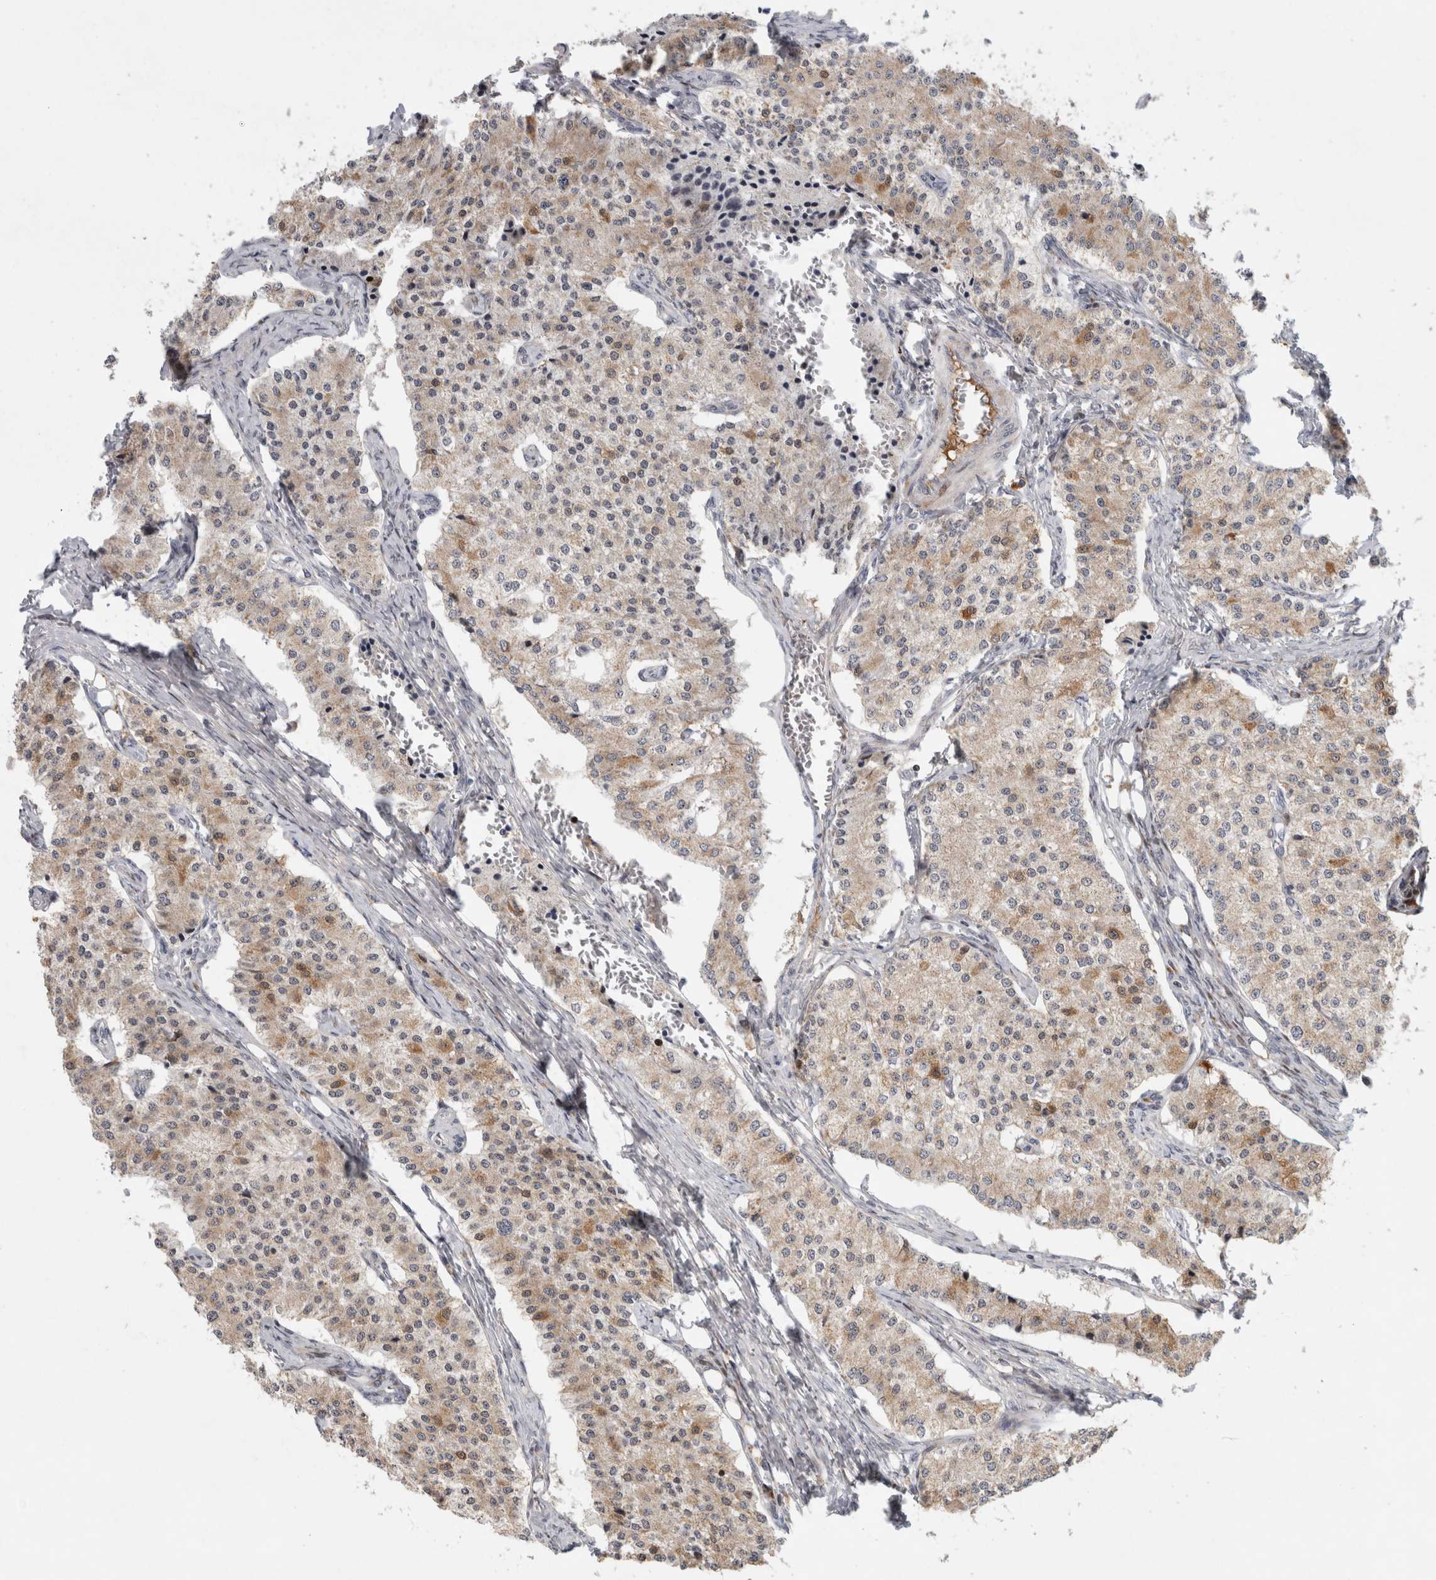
{"staining": {"intensity": "weak", "quantity": "25%-75%", "location": "cytoplasmic/membranous"}, "tissue": "carcinoid", "cell_type": "Tumor cells", "image_type": "cancer", "snomed": [{"axis": "morphology", "description": "Carcinoid, malignant, NOS"}, {"axis": "topography", "description": "Colon"}], "caption": "Carcinoid (malignant) stained with a brown dye shows weak cytoplasmic/membranous positive staining in approximately 25%-75% of tumor cells.", "gene": "RBM48", "patient": {"sex": "female", "age": 52}}